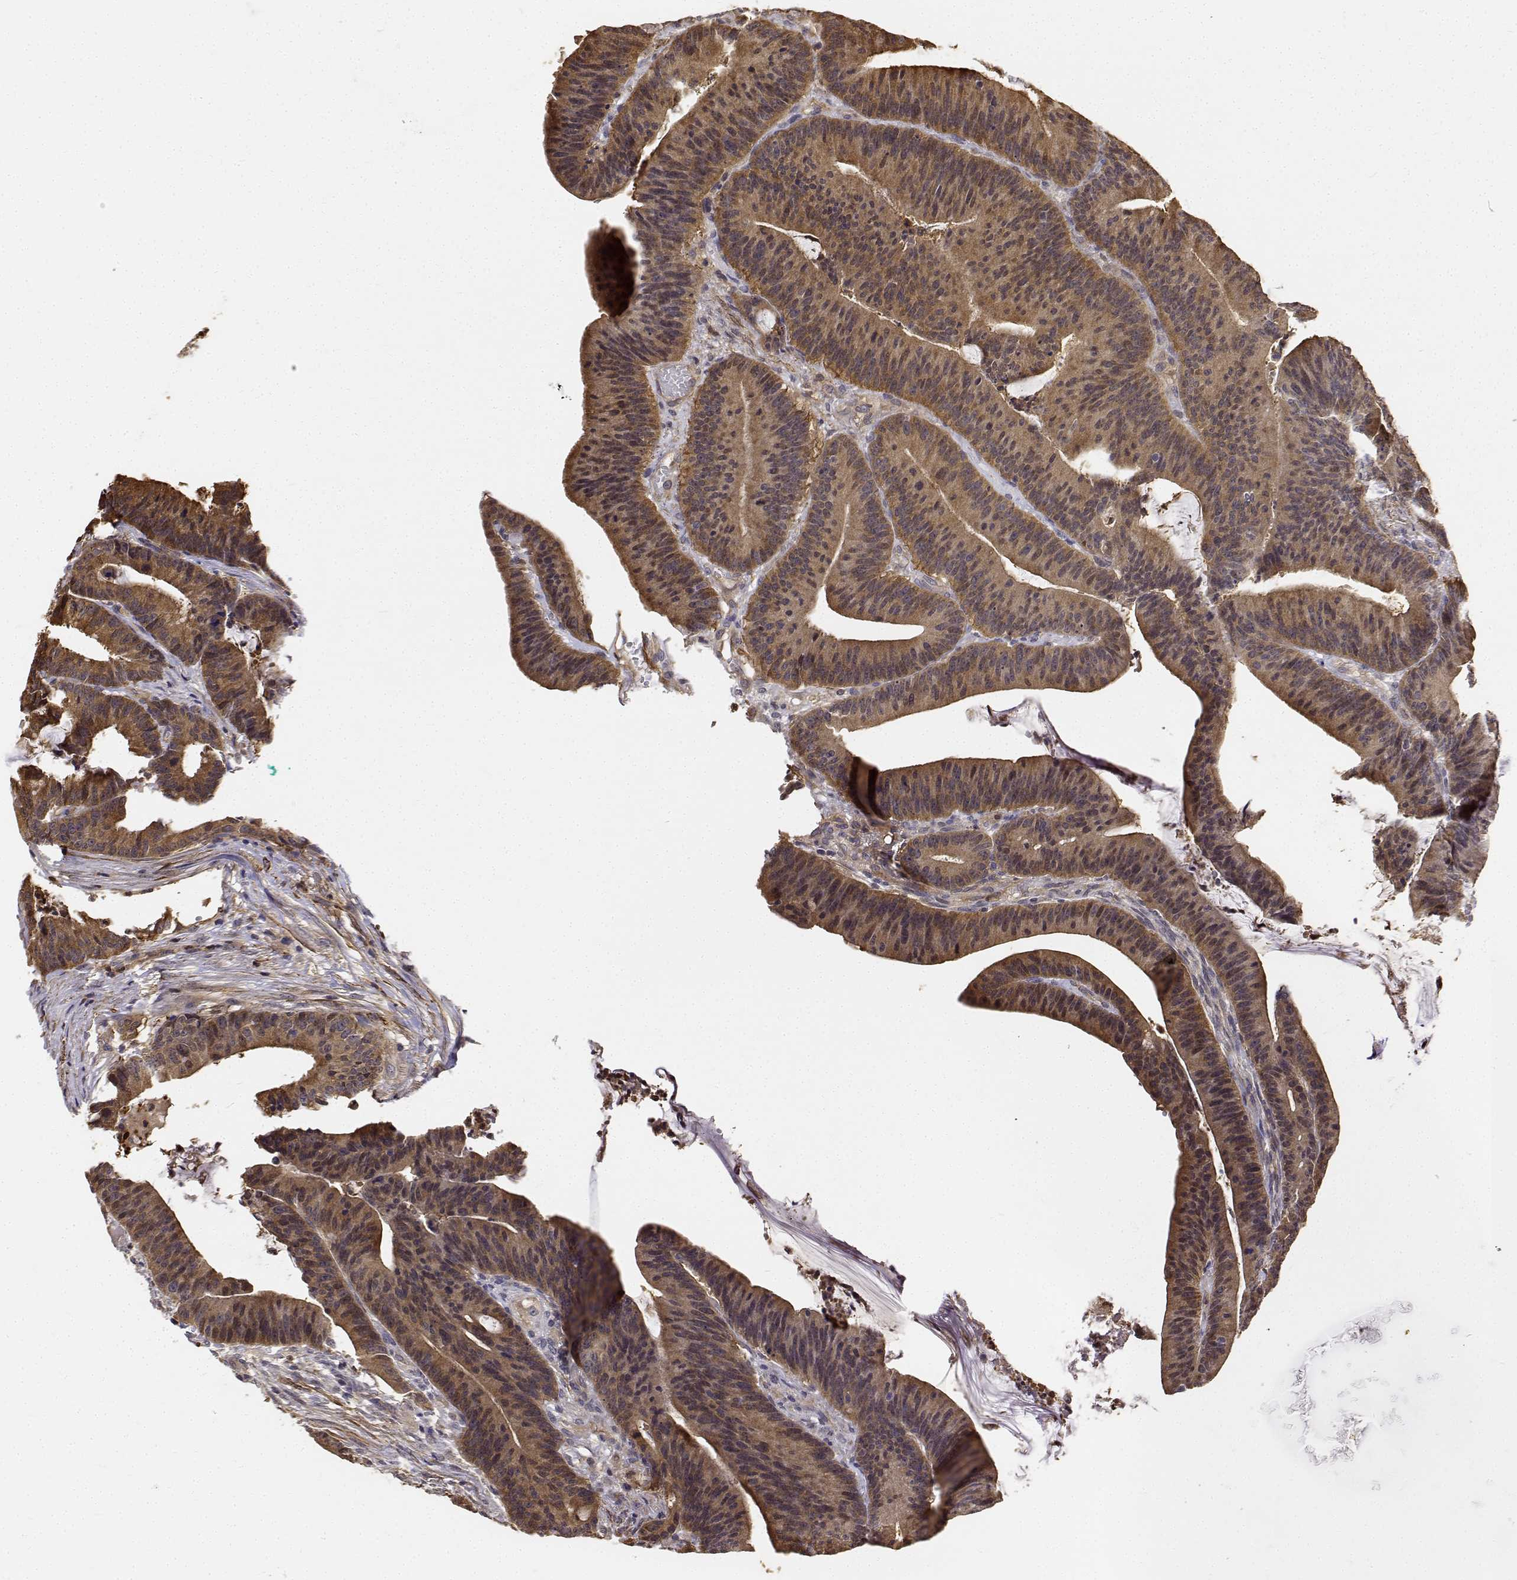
{"staining": {"intensity": "strong", "quantity": ">75%", "location": "cytoplasmic/membranous,nuclear"}, "tissue": "colorectal cancer", "cell_type": "Tumor cells", "image_type": "cancer", "snomed": [{"axis": "morphology", "description": "Adenocarcinoma, NOS"}, {"axis": "topography", "description": "Colon"}], "caption": "High-magnification brightfield microscopy of colorectal cancer stained with DAB (brown) and counterstained with hematoxylin (blue). tumor cells exhibit strong cytoplasmic/membranous and nuclear staining is identified in about>75% of cells. (Stains: DAB (3,3'-diaminobenzidine) in brown, nuclei in blue, Microscopy: brightfield microscopy at high magnification).", "gene": "PCID2", "patient": {"sex": "female", "age": 78}}